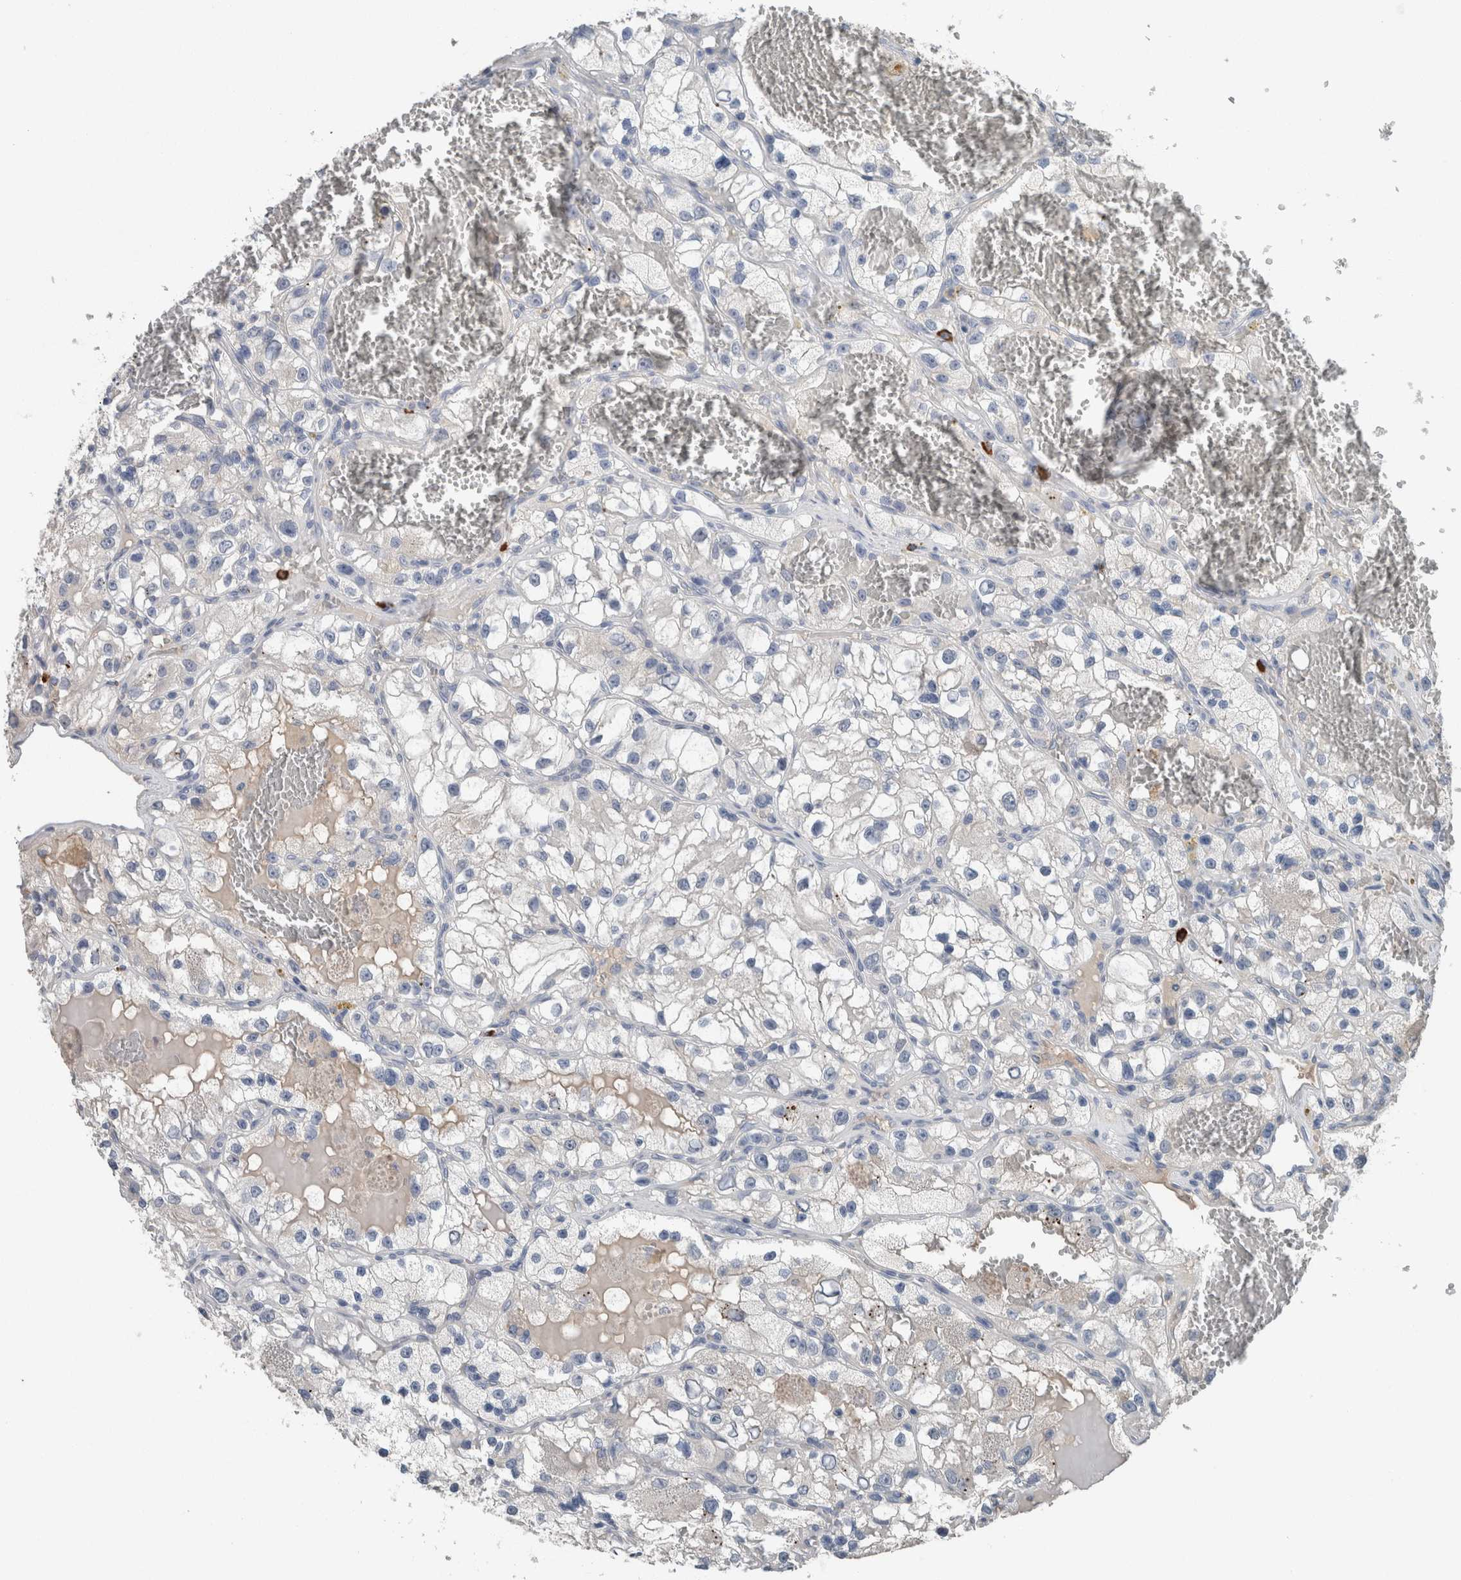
{"staining": {"intensity": "negative", "quantity": "none", "location": "none"}, "tissue": "renal cancer", "cell_type": "Tumor cells", "image_type": "cancer", "snomed": [{"axis": "morphology", "description": "Adenocarcinoma, NOS"}, {"axis": "topography", "description": "Kidney"}], "caption": "Immunohistochemistry of renal adenocarcinoma displays no expression in tumor cells.", "gene": "CRNN", "patient": {"sex": "female", "age": 57}}